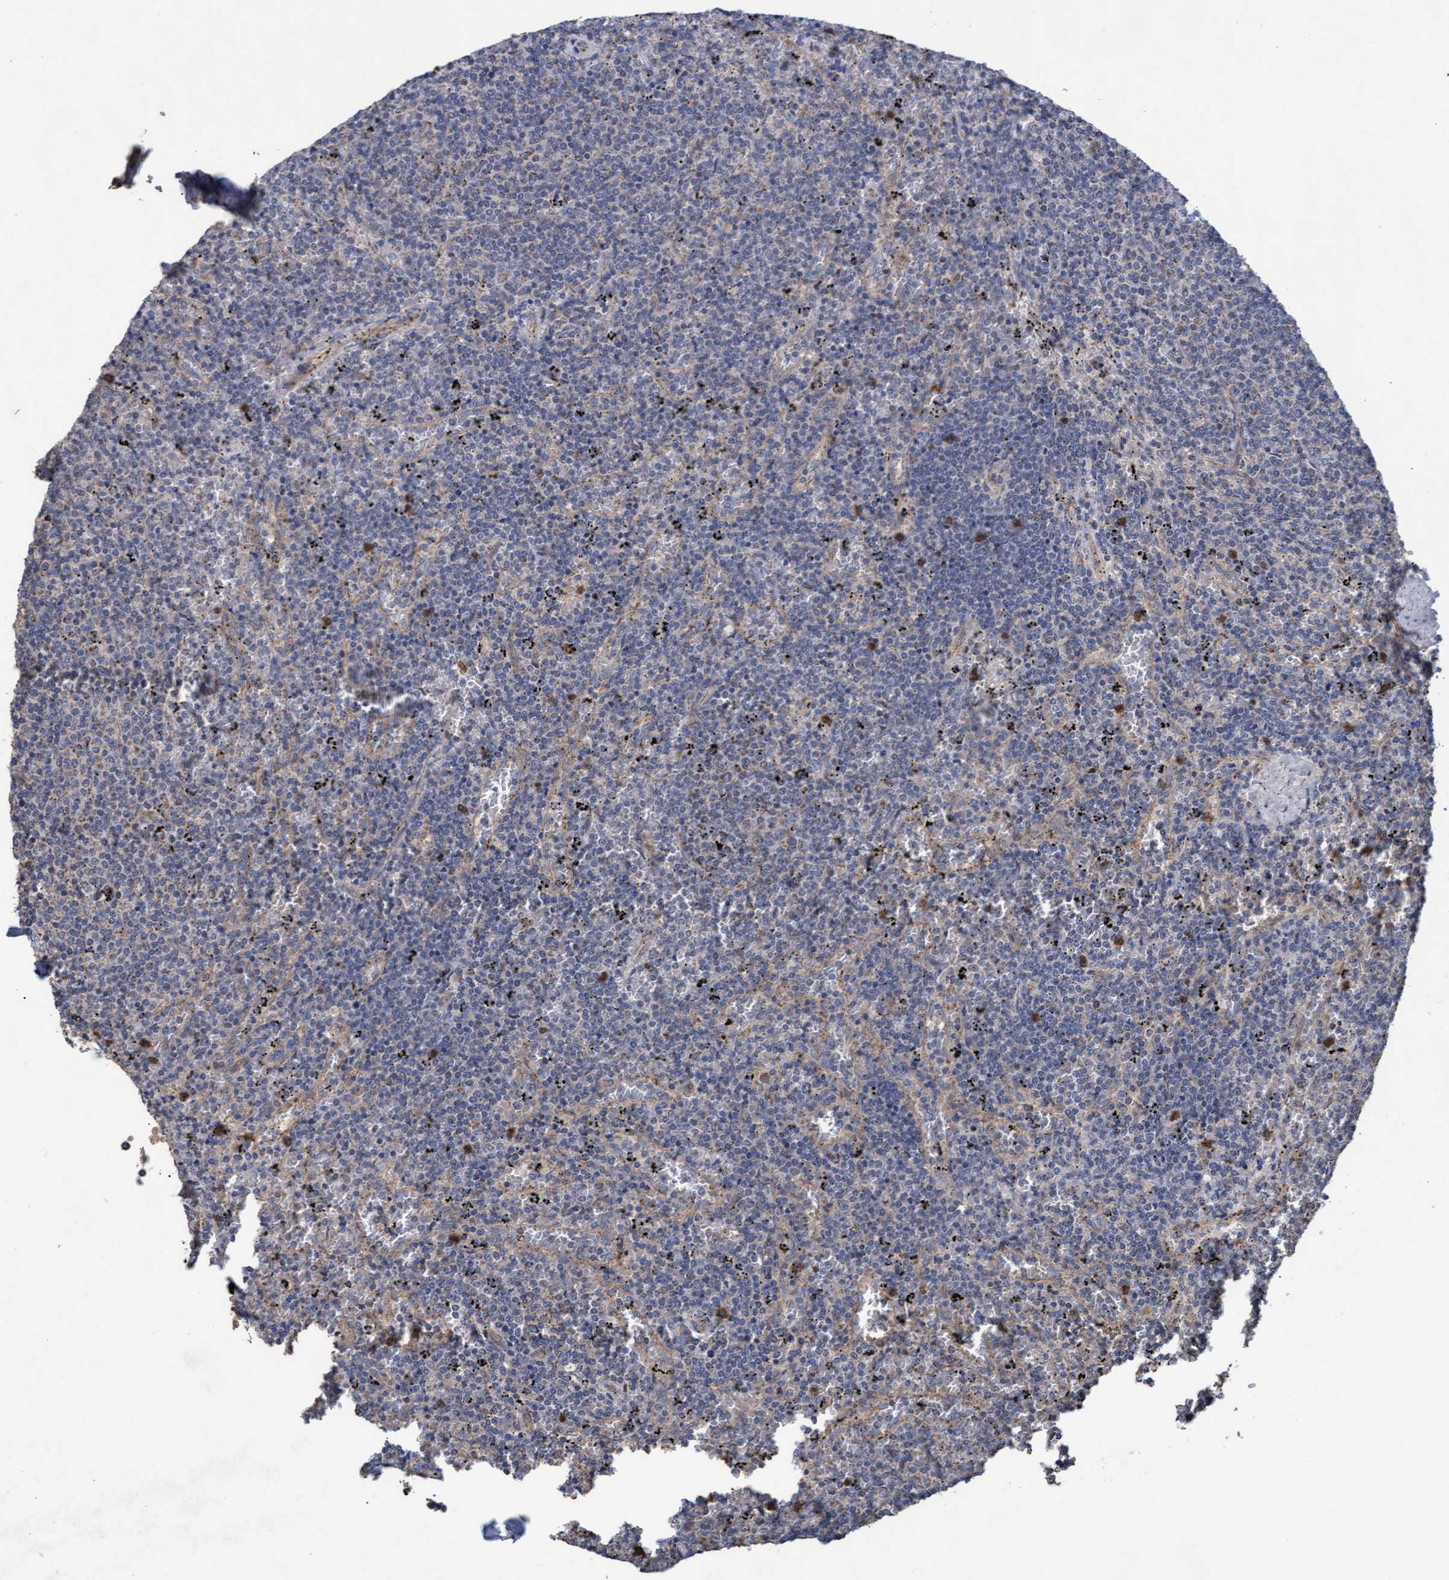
{"staining": {"intensity": "moderate", "quantity": "<25%", "location": "cytoplasmic/membranous"}, "tissue": "lymphoma", "cell_type": "Tumor cells", "image_type": "cancer", "snomed": [{"axis": "morphology", "description": "Malignant lymphoma, non-Hodgkin's type, Low grade"}, {"axis": "topography", "description": "Spleen"}], "caption": "Protein expression analysis of malignant lymphoma, non-Hodgkin's type (low-grade) shows moderate cytoplasmic/membranous expression in approximately <25% of tumor cells. The staining was performed using DAB (3,3'-diaminobenzidine), with brown indicating positive protein expression. Nuclei are stained blue with hematoxylin.", "gene": "MRPL38", "patient": {"sex": "female", "age": 50}}